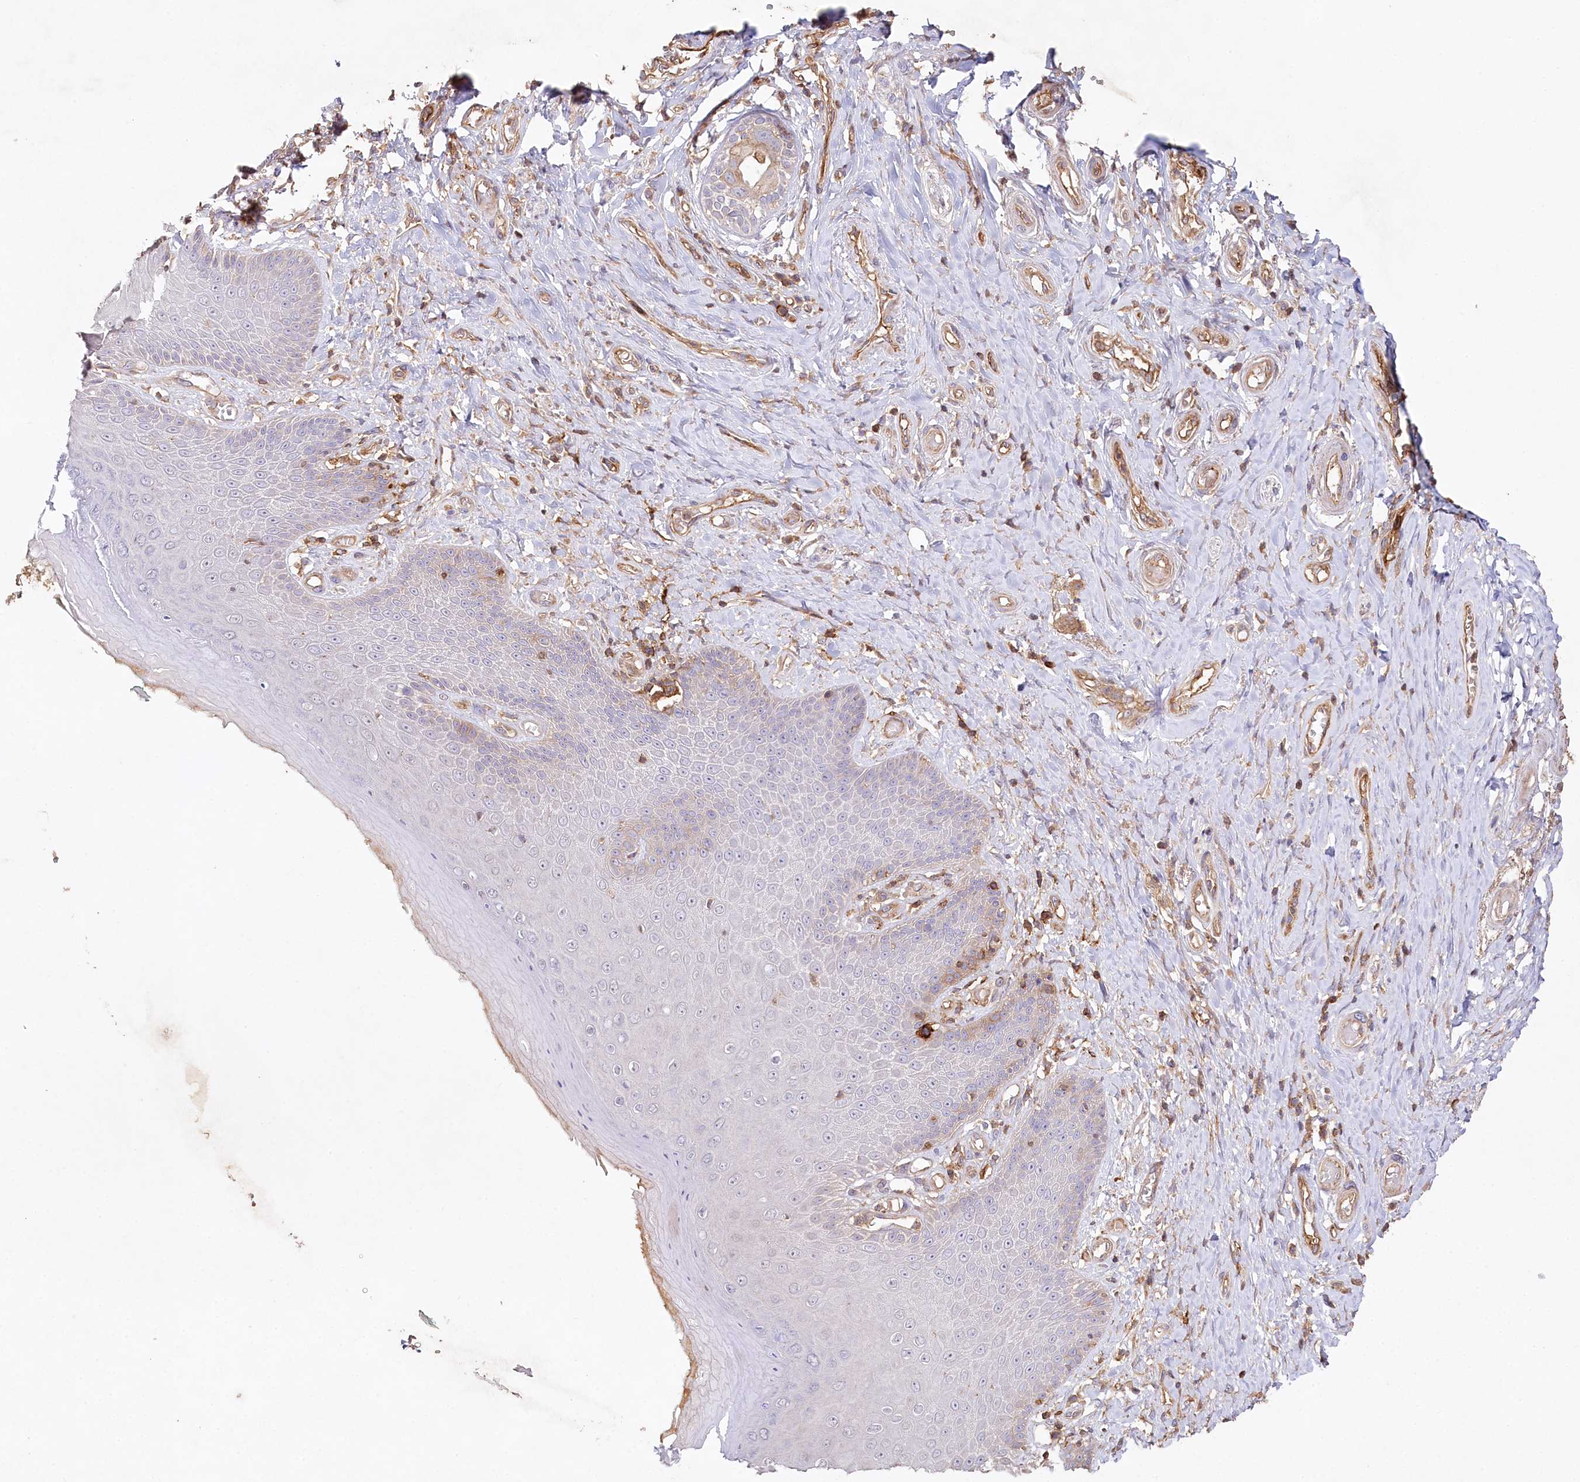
{"staining": {"intensity": "moderate", "quantity": "<25%", "location": "cytoplasmic/membranous"}, "tissue": "skin", "cell_type": "Epidermal cells", "image_type": "normal", "snomed": [{"axis": "morphology", "description": "Normal tissue, NOS"}, {"axis": "topography", "description": "Anal"}], "caption": "IHC (DAB (3,3'-diaminobenzidine)) staining of normal skin displays moderate cytoplasmic/membranous protein staining in approximately <25% of epidermal cells.", "gene": "RBP5", "patient": {"sex": "male", "age": 78}}